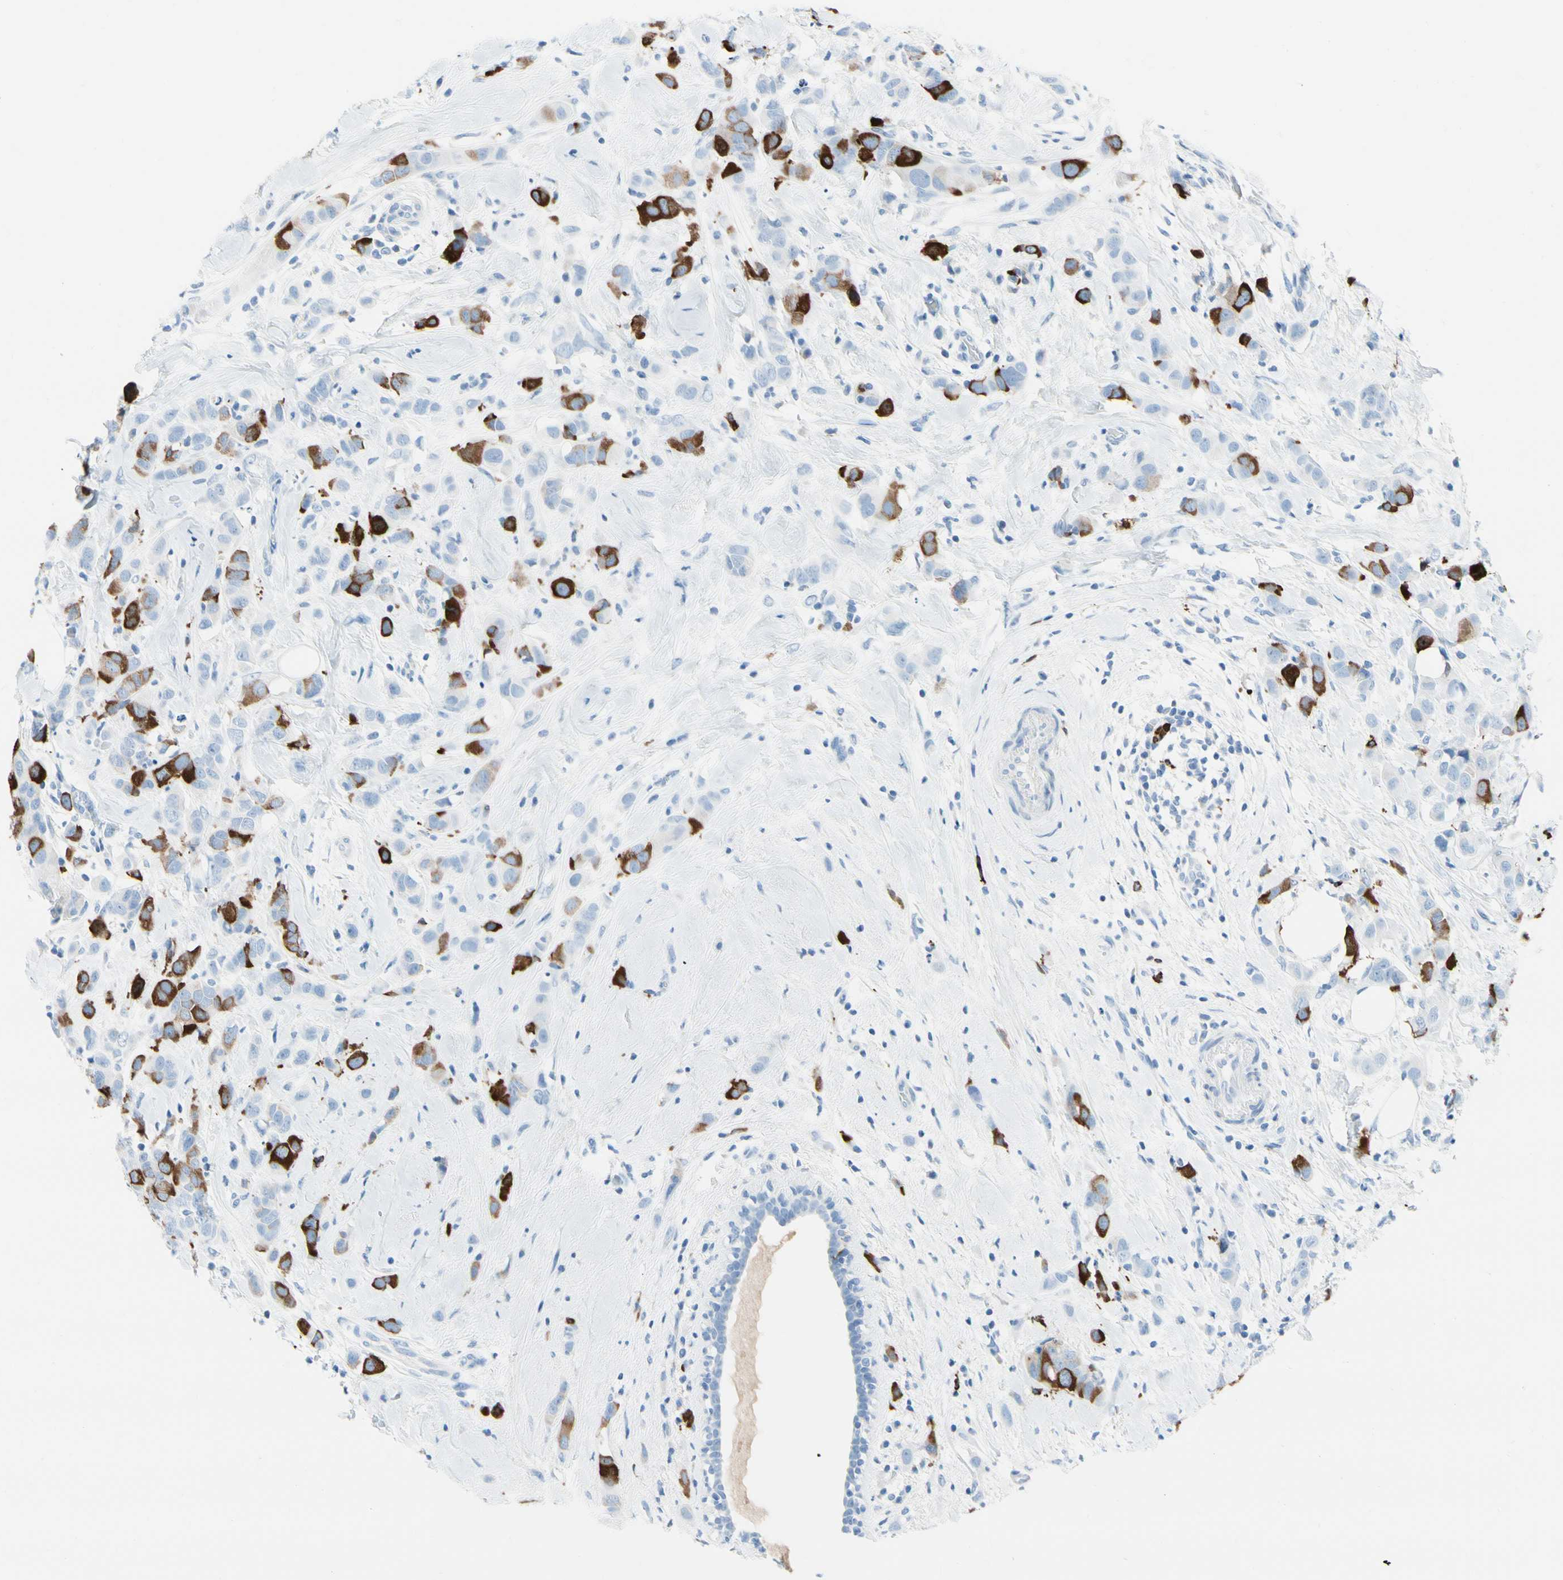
{"staining": {"intensity": "strong", "quantity": "25%-75%", "location": "cytoplasmic/membranous"}, "tissue": "breast cancer", "cell_type": "Tumor cells", "image_type": "cancer", "snomed": [{"axis": "morphology", "description": "Normal tissue, NOS"}, {"axis": "morphology", "description": "Duct carcinoma"}, {"axis": "topography", "description": "Breast"}], "caption": "Tumor cells exhibit strong cytoplasmic/membranous staining in about 25%-75% of cells in breast cancer (invasive ductal carcinoma).", "gene": "TACC3", "patient": {"sex": "female", "age": 50}}